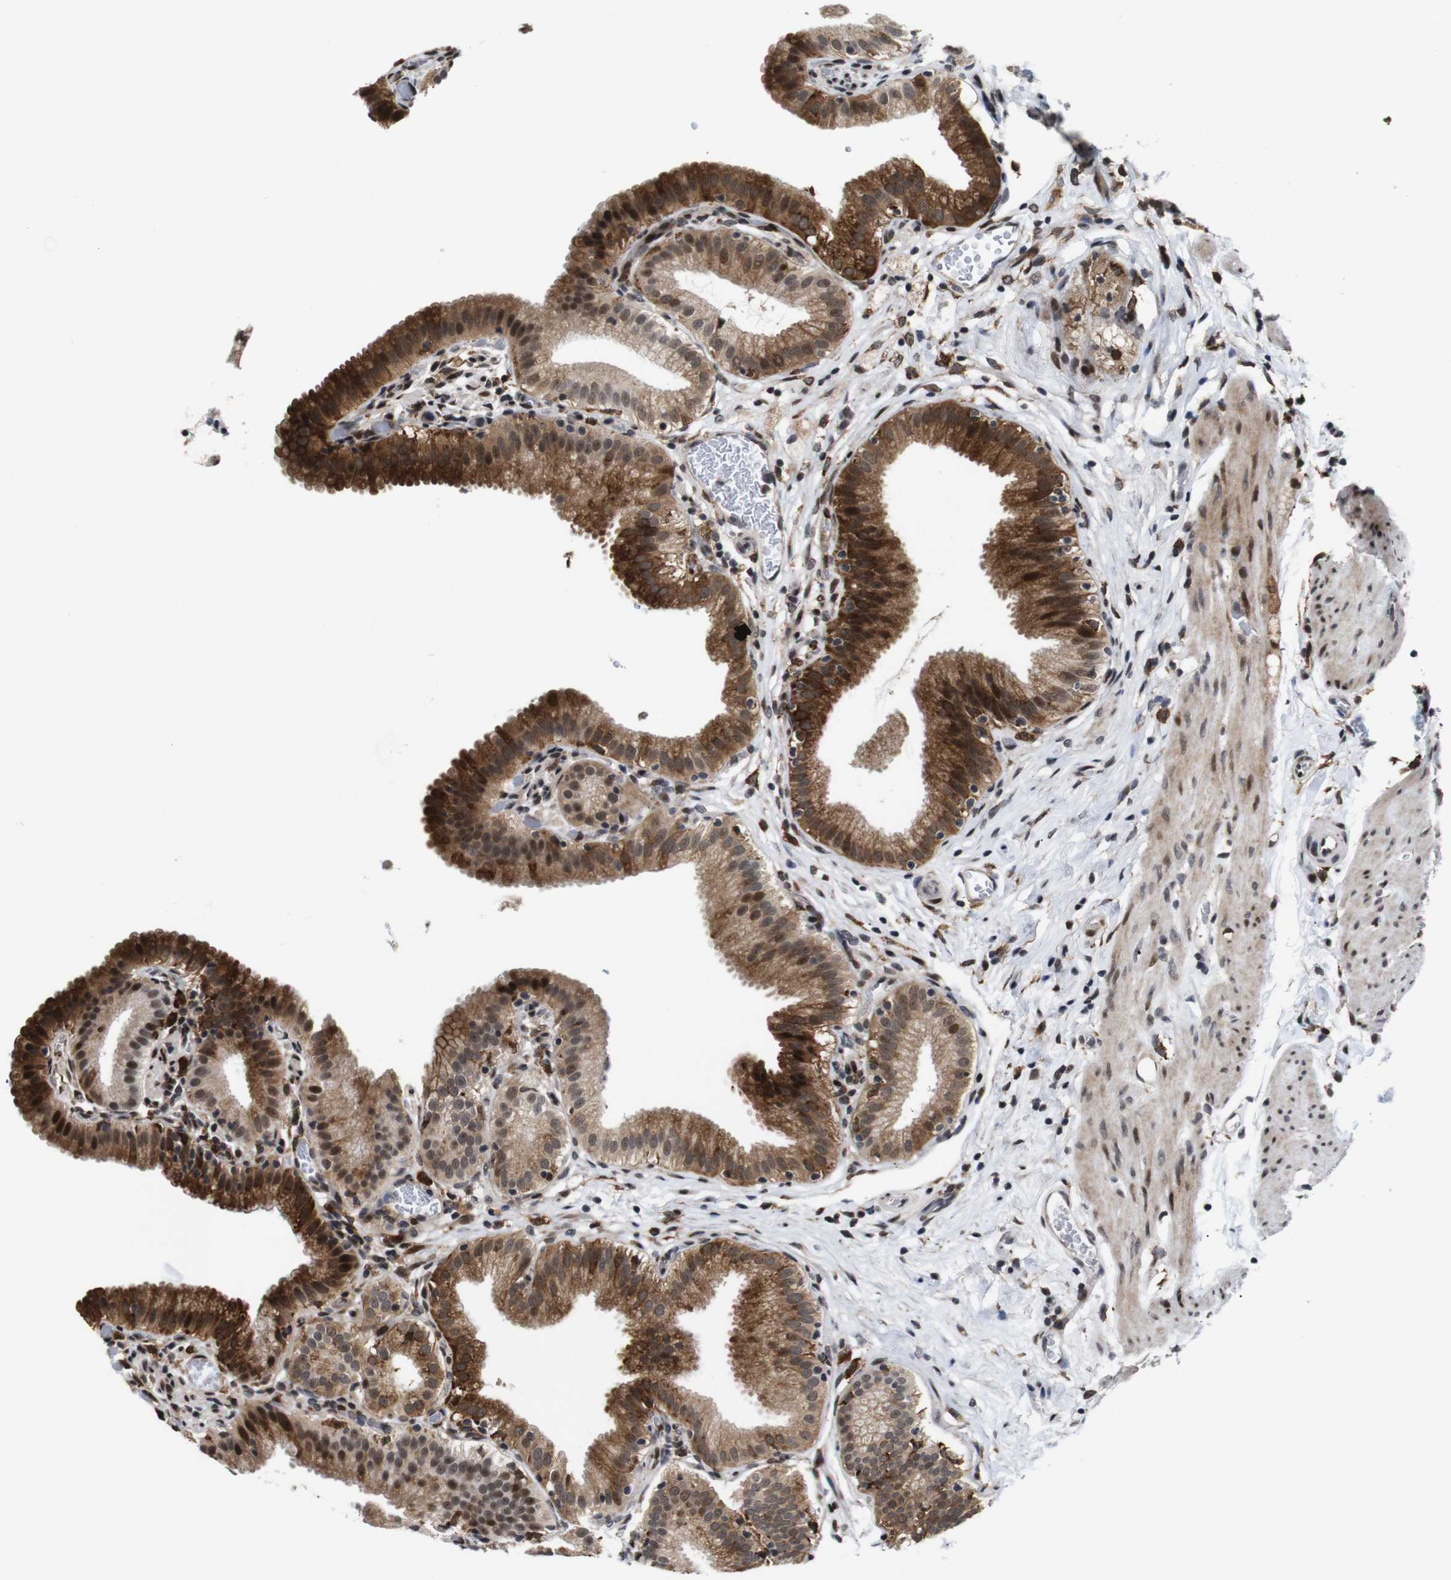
{"staining": {"intensity": "strong", "quantity": ">75%", "location": "cytoplasmic/membranous,nuclear"}, "tissue": "gallbladder", "cell_type": "Glandular cells", "image_type": "normal", "snomed": [{"axis": "morphology", "description": "Normal tissue, NOS"}, {"axis": "topography", "description": "Gallbladder"}], "caption": "Immunohistochemical staining of unremarkable human gallbladder exhibits strong cytoplasmic/membranous,nuclear protein expression in about >75% of glandular cells.", "gene": "EIF4G1", "patient": {"sex": "male", "age": 54}}